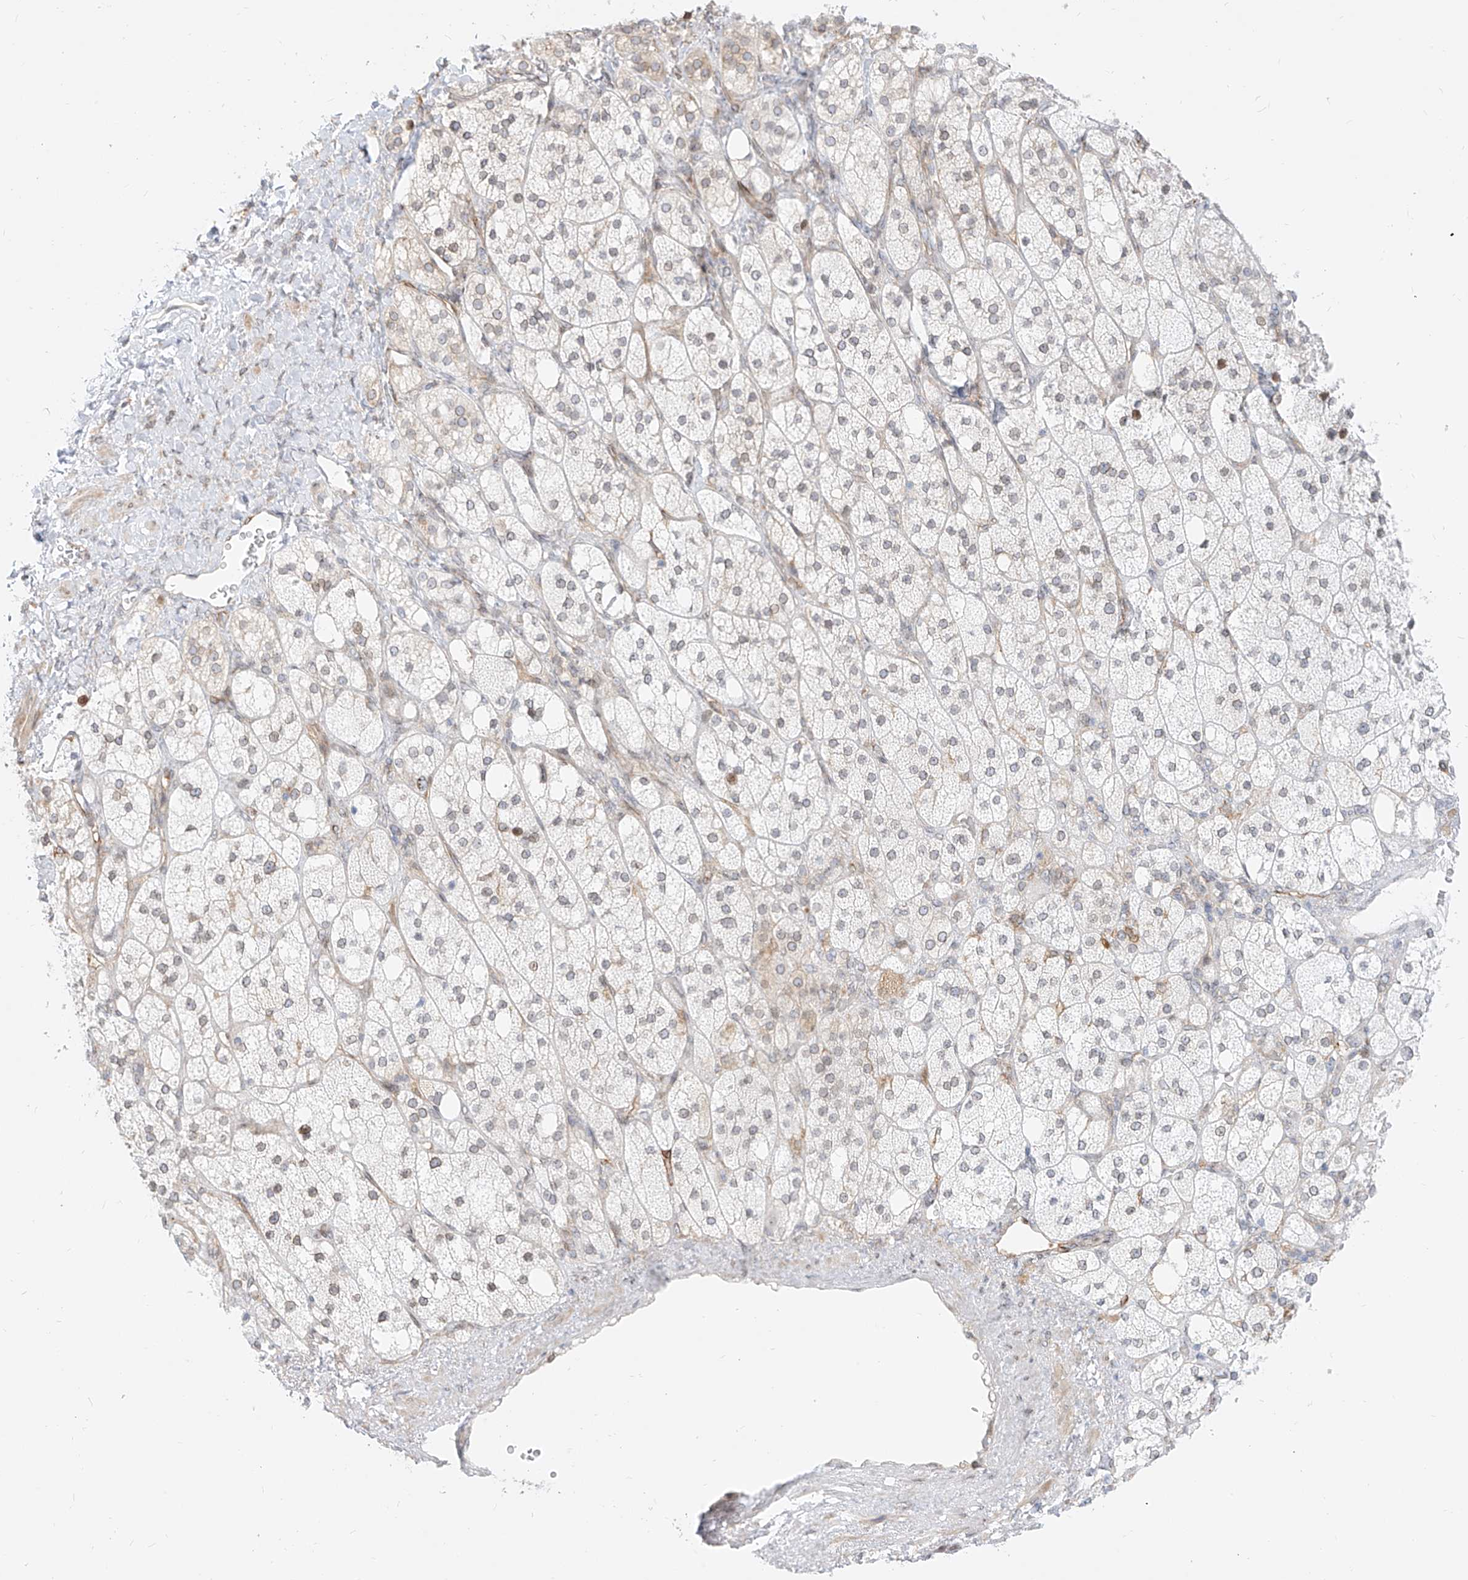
{"staining": {"intensity": "moderate", "quantity": "<25%", "location": "nuclear"}, "tissue": "adrenal gland", "cell_type": "Glandular cells", "image_type": "normal", "snomed": [{"axis": "morphology", "description": "Normal tissue, NOS"}, {"axis": "topography", "description": "Adrenal gland"}], "caption": "Moderate nuclear staining is appreciated in about <25% of glandular cells in normal adrenal gland.", "gene": "NHSL1", "patient": {"sex": "male", "age": 61}}